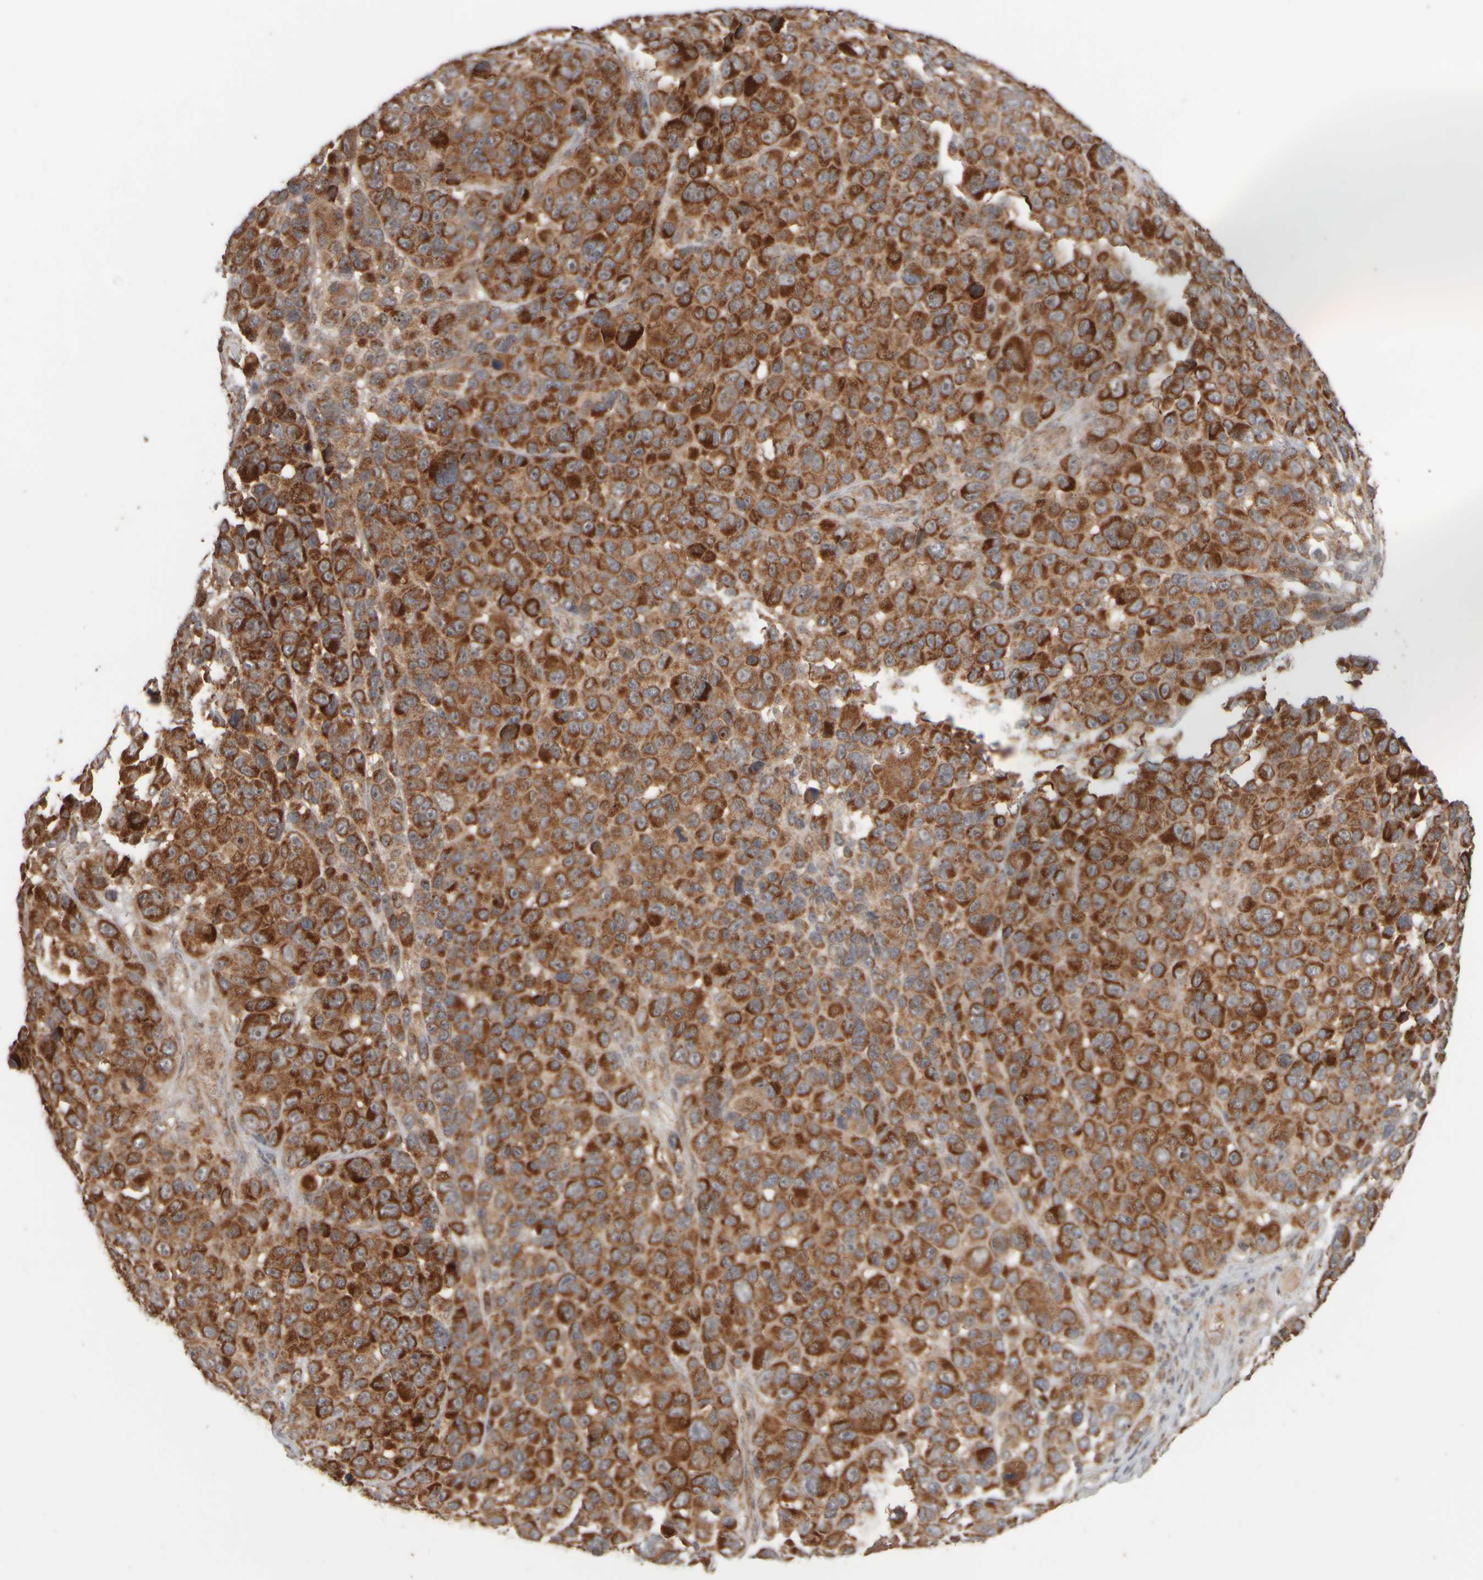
{"staining": {"intensity": "strong", "quantity": ">75%", "location": "cytoplasmic/membranous"}, "tissue": "melanoma", "cell_type": "Tumor cells", "image_type": "cancer", "snomed": [{"axis": "morphology", "description": "Malignant melanoma, NOS"}, {"axis": "topography", "description": "Skin"}], "caption": "Protein positivity by immunohistochemistry shows strong cytoplasmic/membranous expression in approximately >75% of tumor cells in malignant melanoma.", "gene": "EIF2B3", "patient": {"sex": "male", "age": 53}}